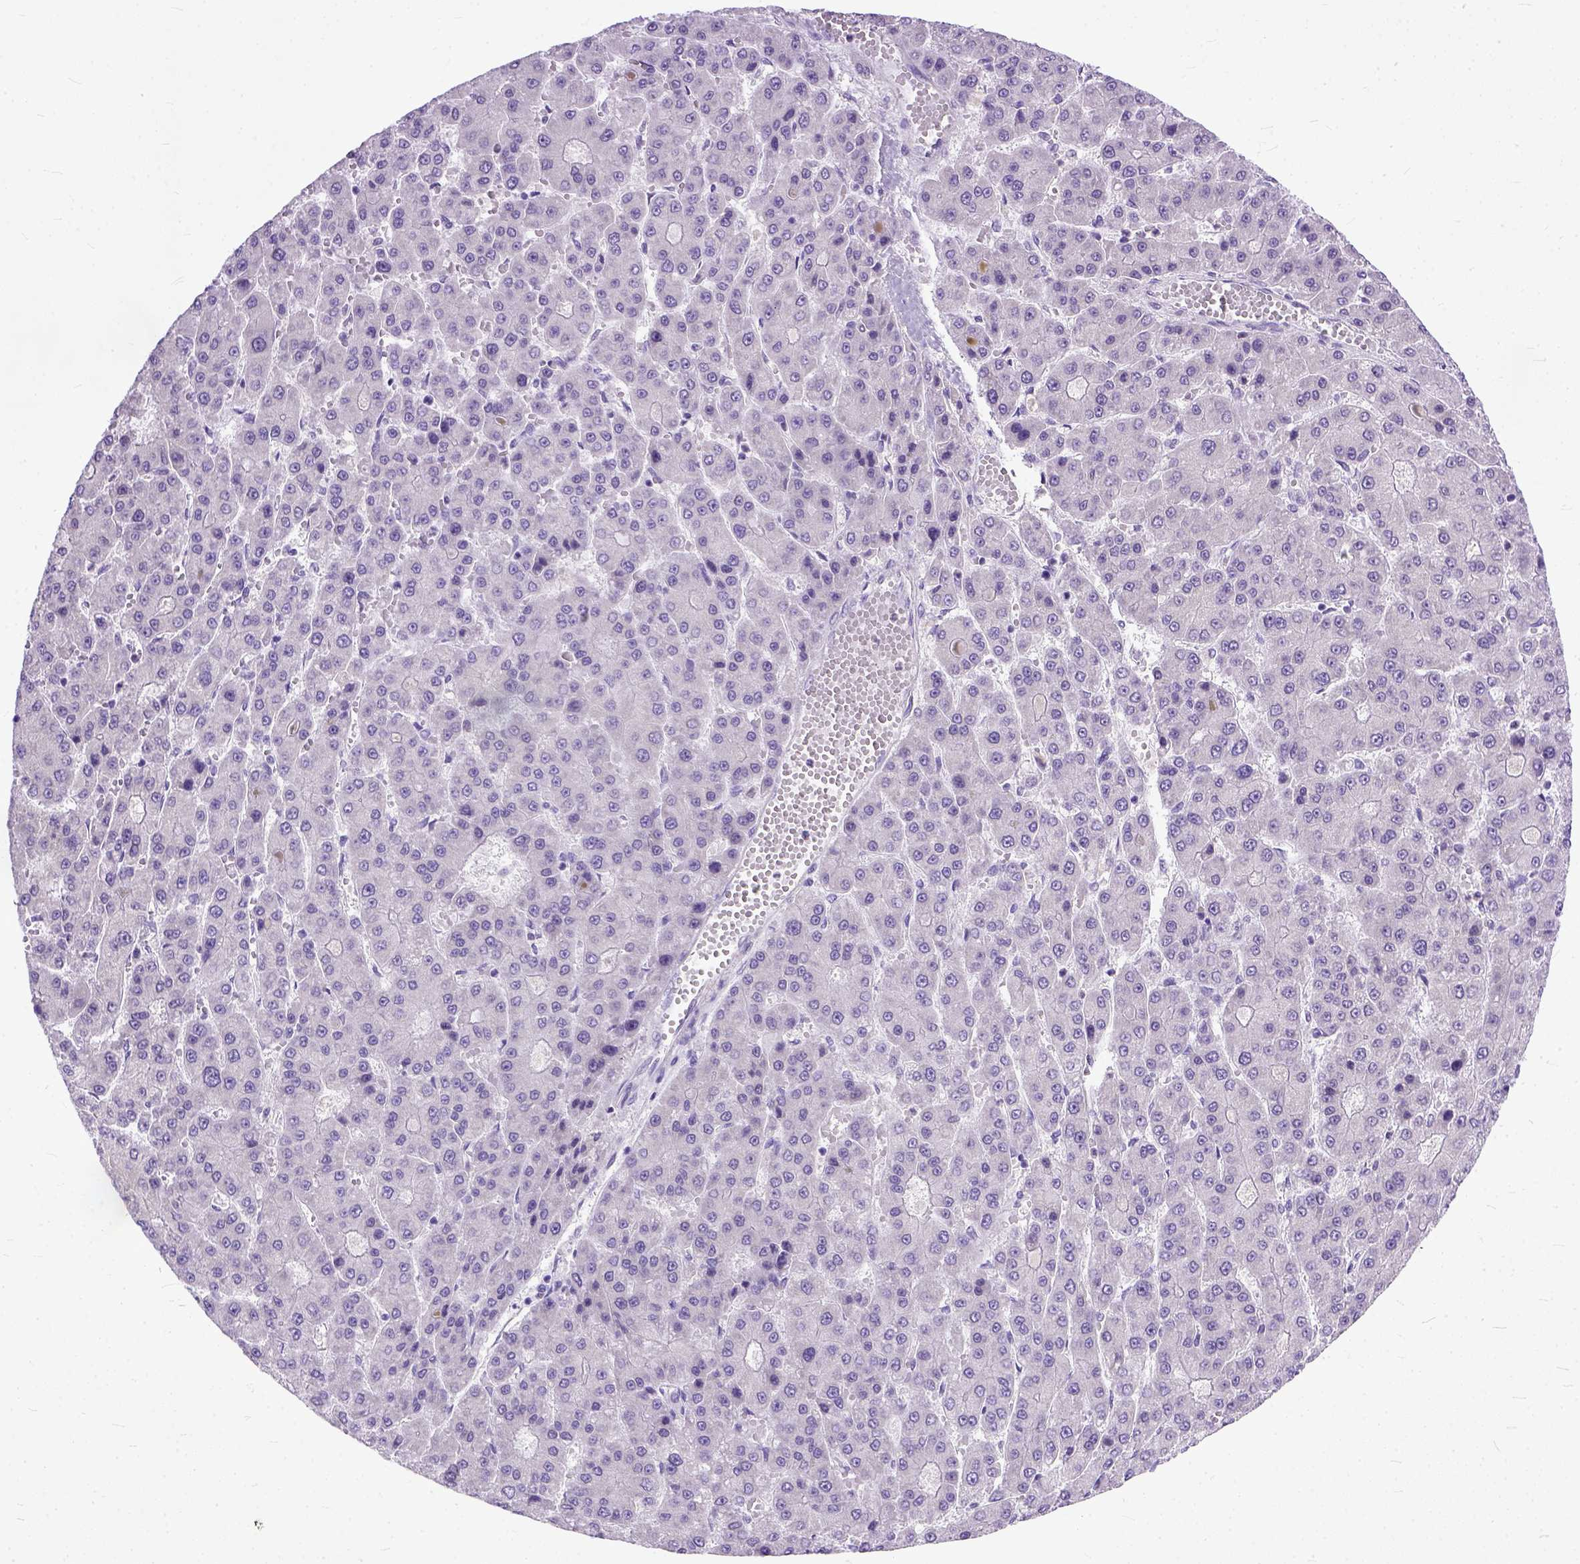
{"staining": {"intensity": "negative", "quantity": "none", "location": "none"}, "tissue": "liver cancer", "cell_type": "Tumor cells", "image_type": "cancer", "snomed": [{"axis": "morphology", "description": "Carcinoma, Hepatocellular, NOS"}, {"axis": "topography", "description": "Liver"}], "caption": "Tumor cells show no significant expression in liver hepatocellular carcinoma.", "gene": "TCEAL7", "patient": {"sex": "male", "age": 70}}